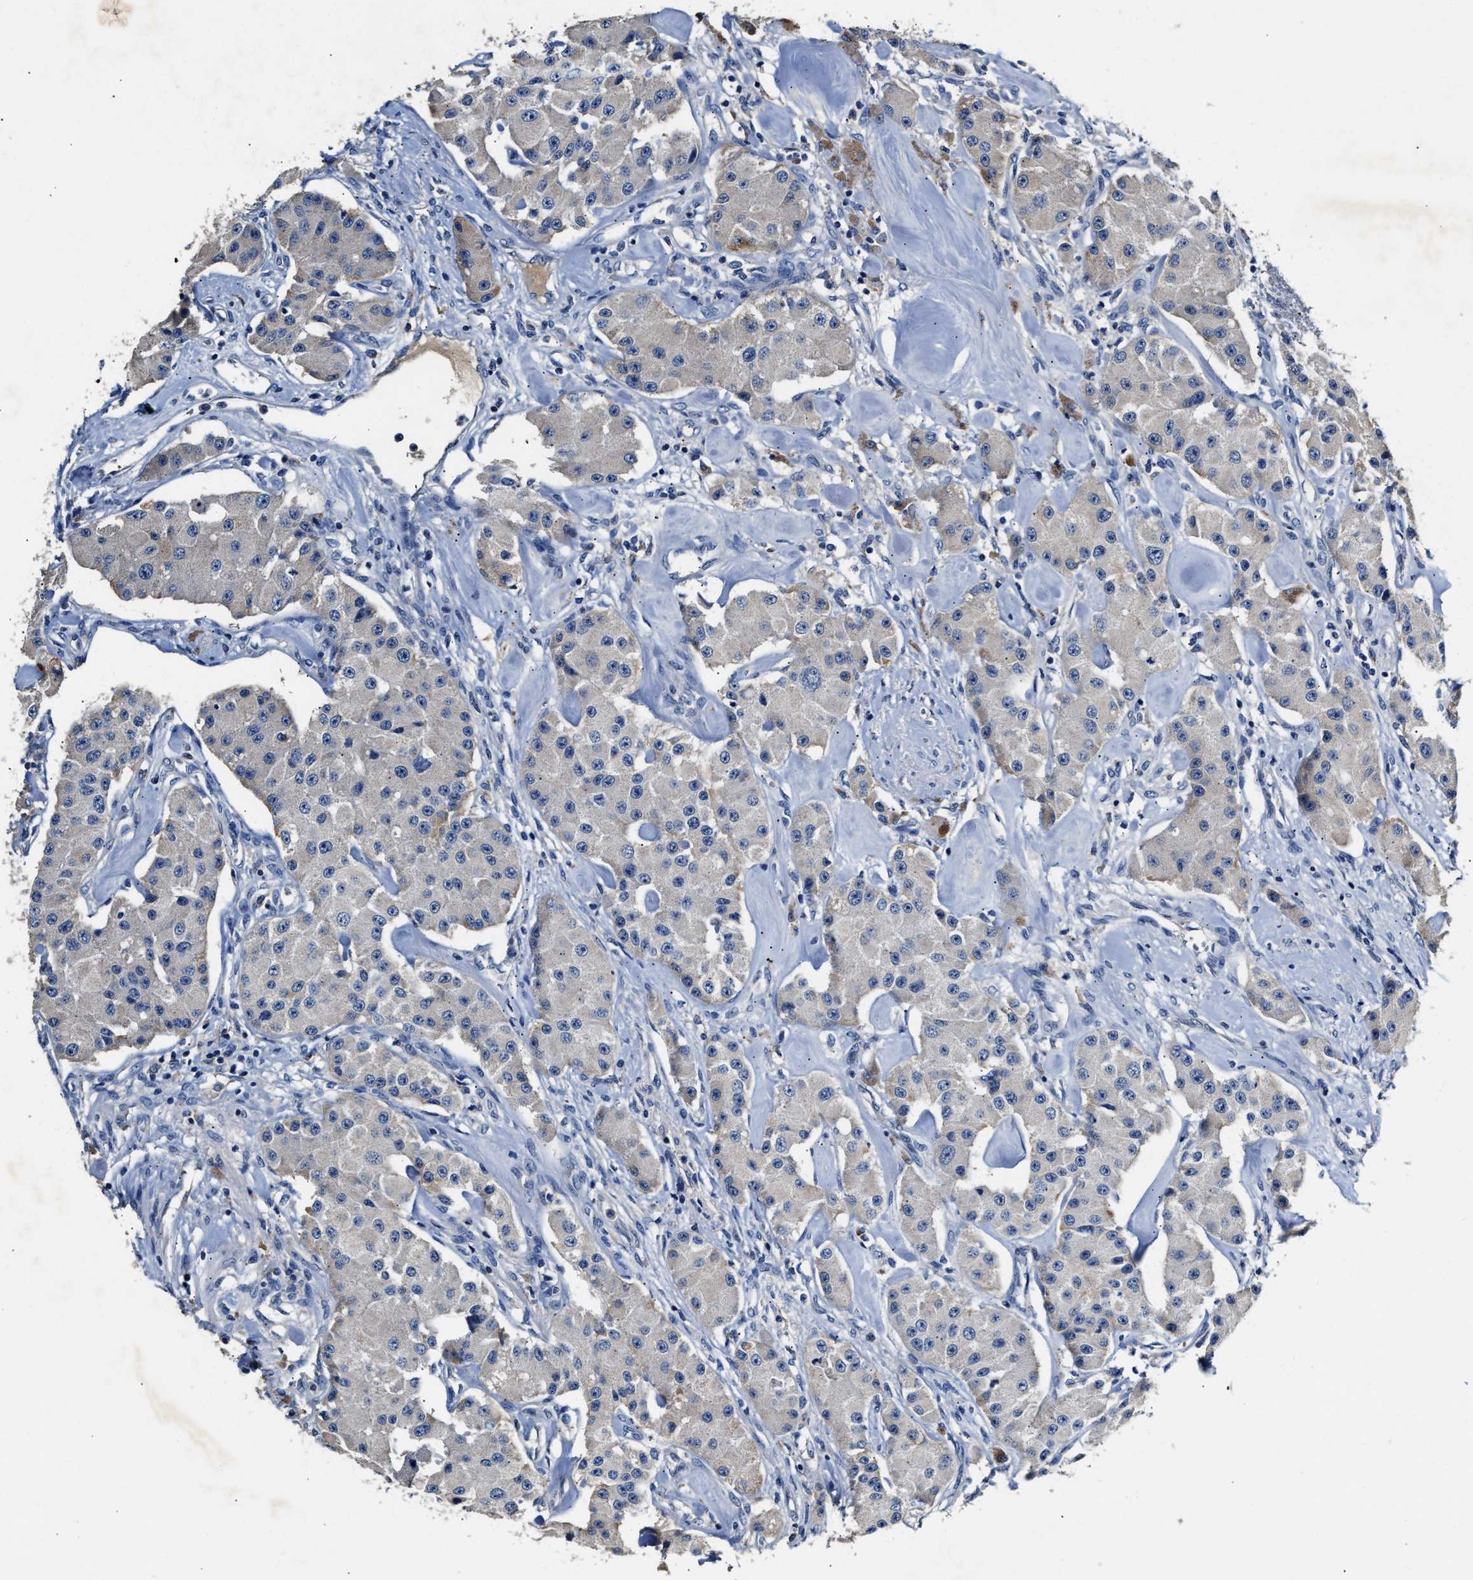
{"staining": {"intensity": "negative", "quantity": "none", "location": "none"}, "tissue": "carcinoid", "cell_type": "Tumor cells", "image_type": "cancer", "snomed": [{"axis": "morphology", "description": "Carcinoid, malignant, NOS"}, {"axis": "topography", "description": "Pancreas"}], "caption": "Immunohistochemistry (IHC) photomicrograph of neoplastic tissue: human malignant carcinoid stained with DAB reveals no significant protein positivity in tumor cells.", "gene": "SLCO2B1", "patient": {"sex": "male", "age": 41}}